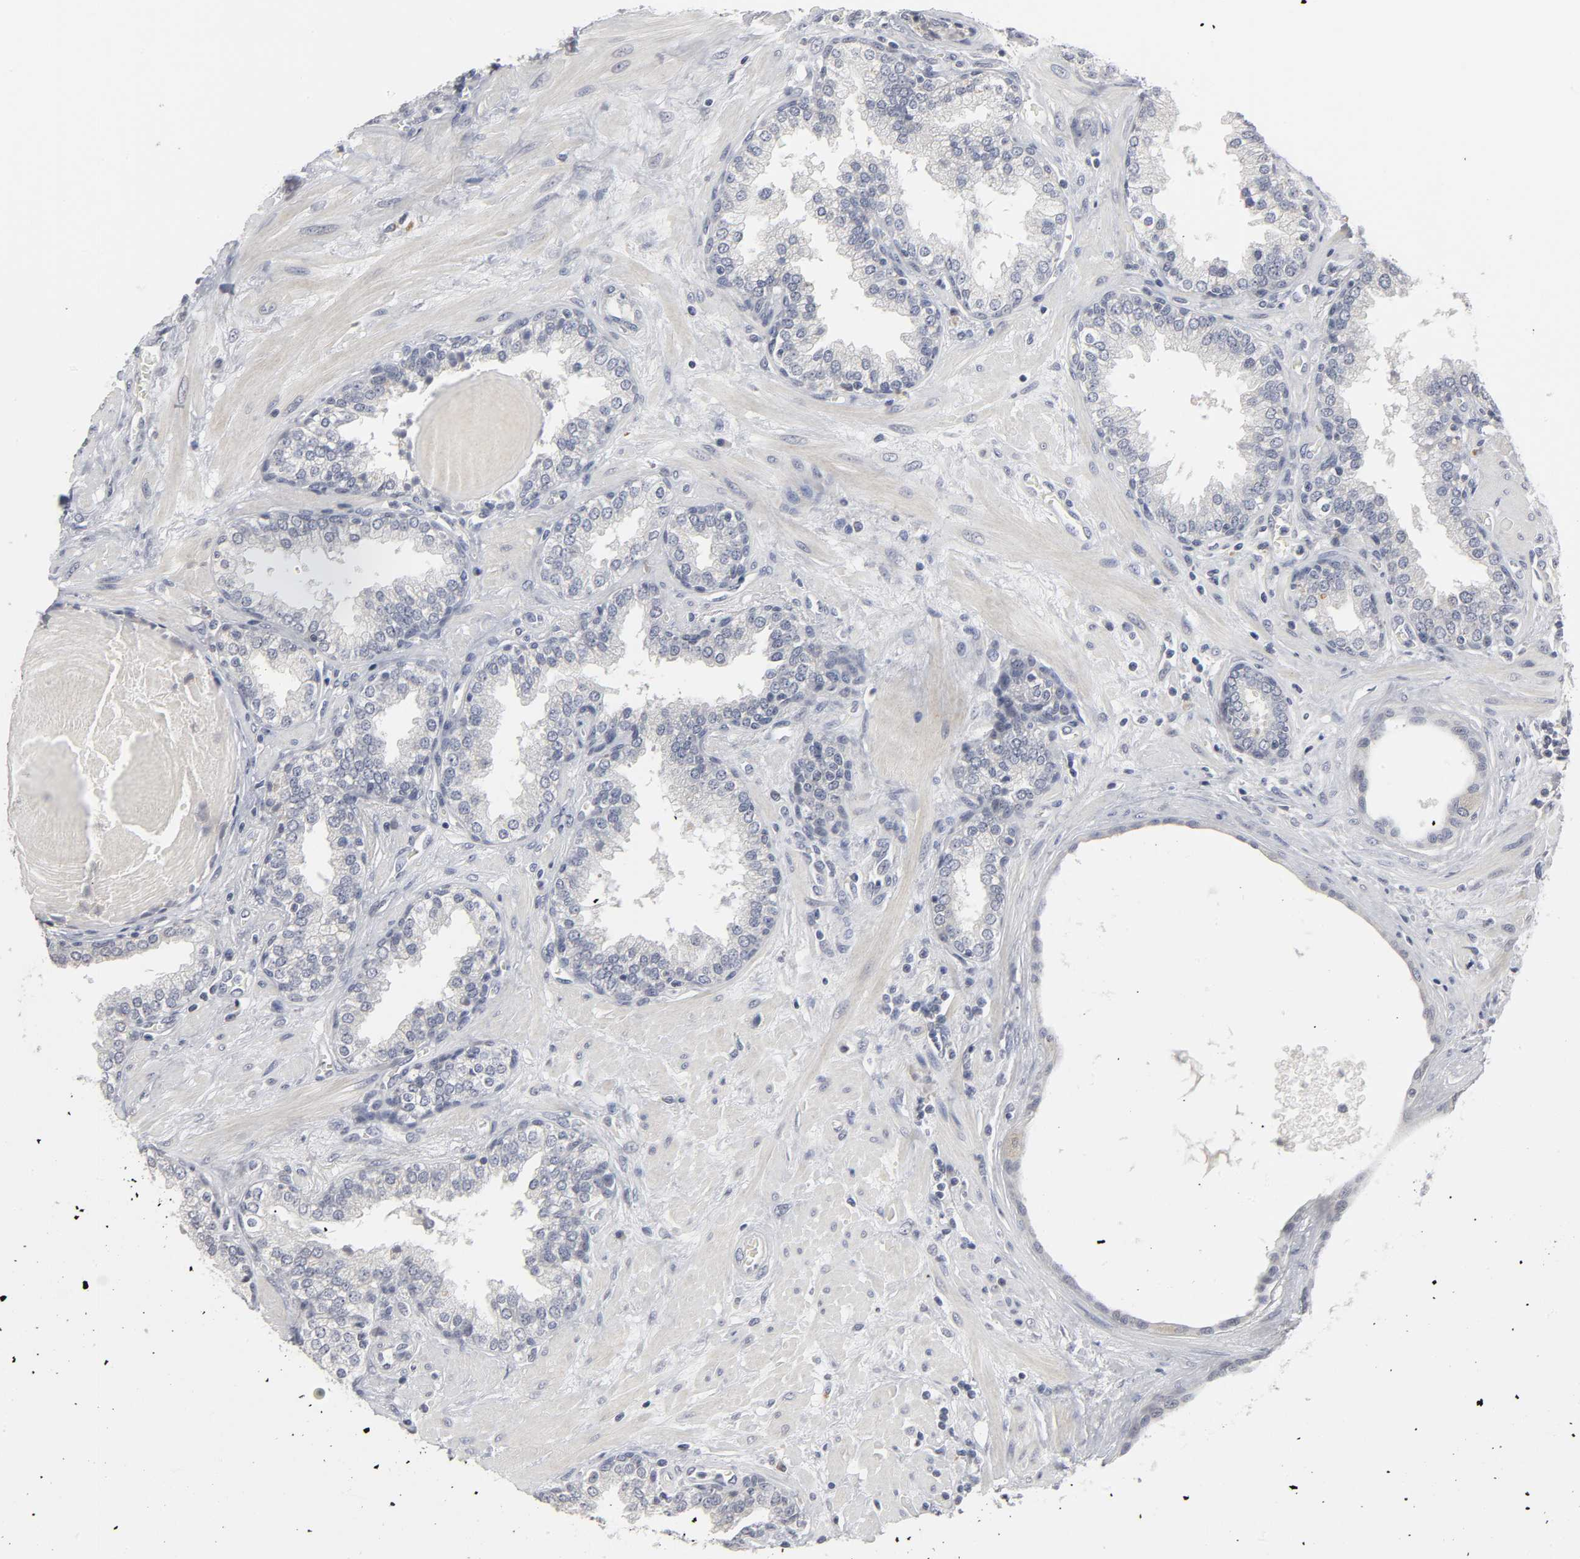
{"staining": {"intensity": "negative", "quantity": "none", "location": "none"}, "tissue": "prostate", "cell_type": "Glandular cells", "image_type": "normal", "snomed": [{"axis": "morphology", "description": "Normal tissue, NOS"}, {"axis": "topography", "description": "Prostate"}], "caption": "A histopathology image of human prostate is negative for staining in glandular cells.", "gene": "TCAP", "patient": {"sex": "male", "age": 51}}